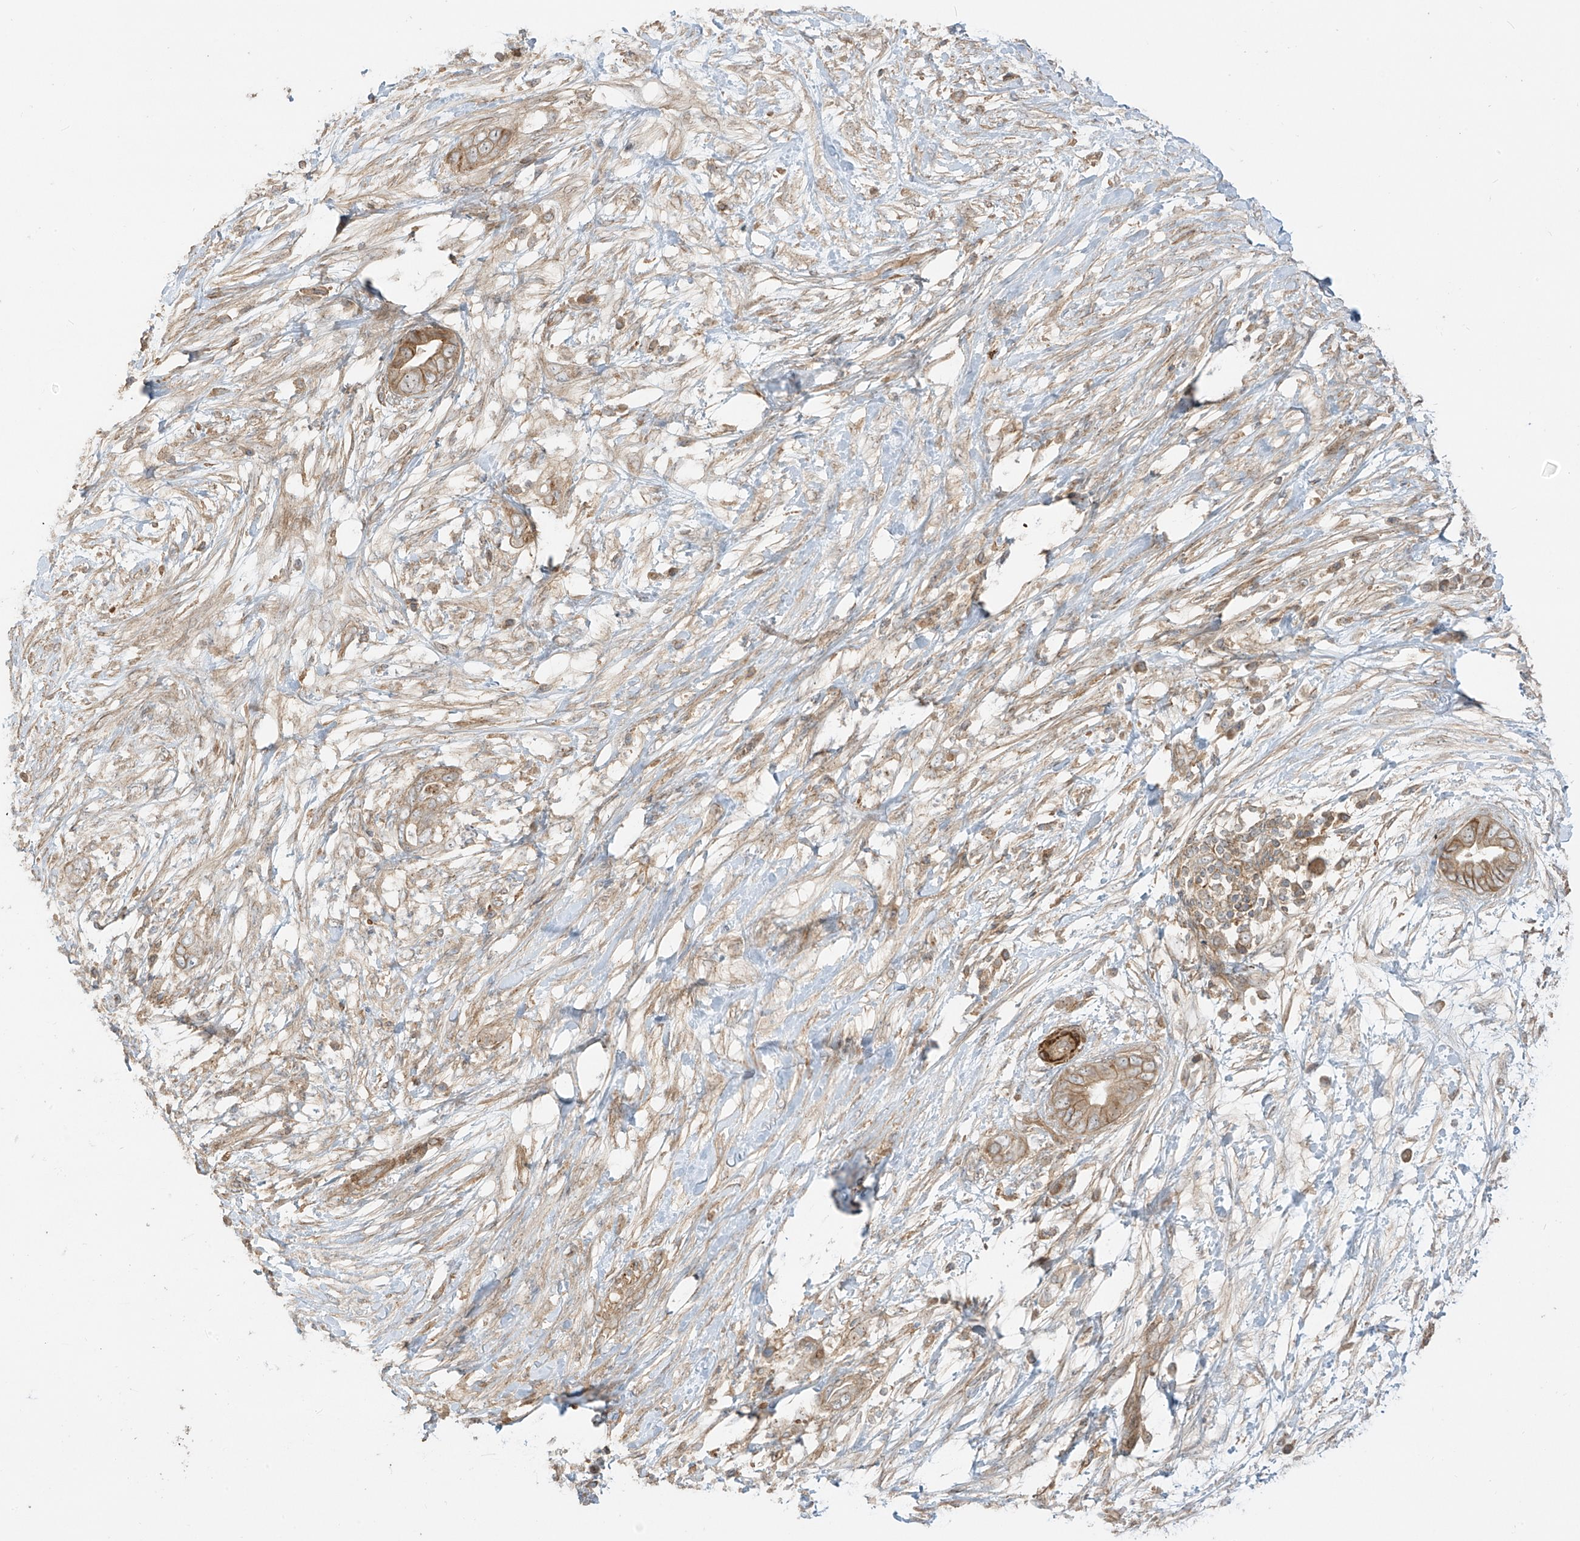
{"staining": {"intensity": "moderate", "quantity": ">75%", "location": "cytoplasmic/membranous"}, "tissue": "pancreatic cancer", "cell_type": "Tumor cells", "image_type": "cancer", "snomed": [{"axis": "morphology", "description": "Adenocarcinoma, NOS"}, {"axis": "topography", "description": "Pancreas"}], "caption": "Immunohistochemistry (IHC) photomicrograph of pancreatic cancer (adenocarcinoma) stained for a protein (brown), which demonstrates medium levels of moderate cytoplasmic/membranous staining in about >75% of tumor cells.", "gene": "ENTR1", "patient": {"sex": "male", "age": 75}}